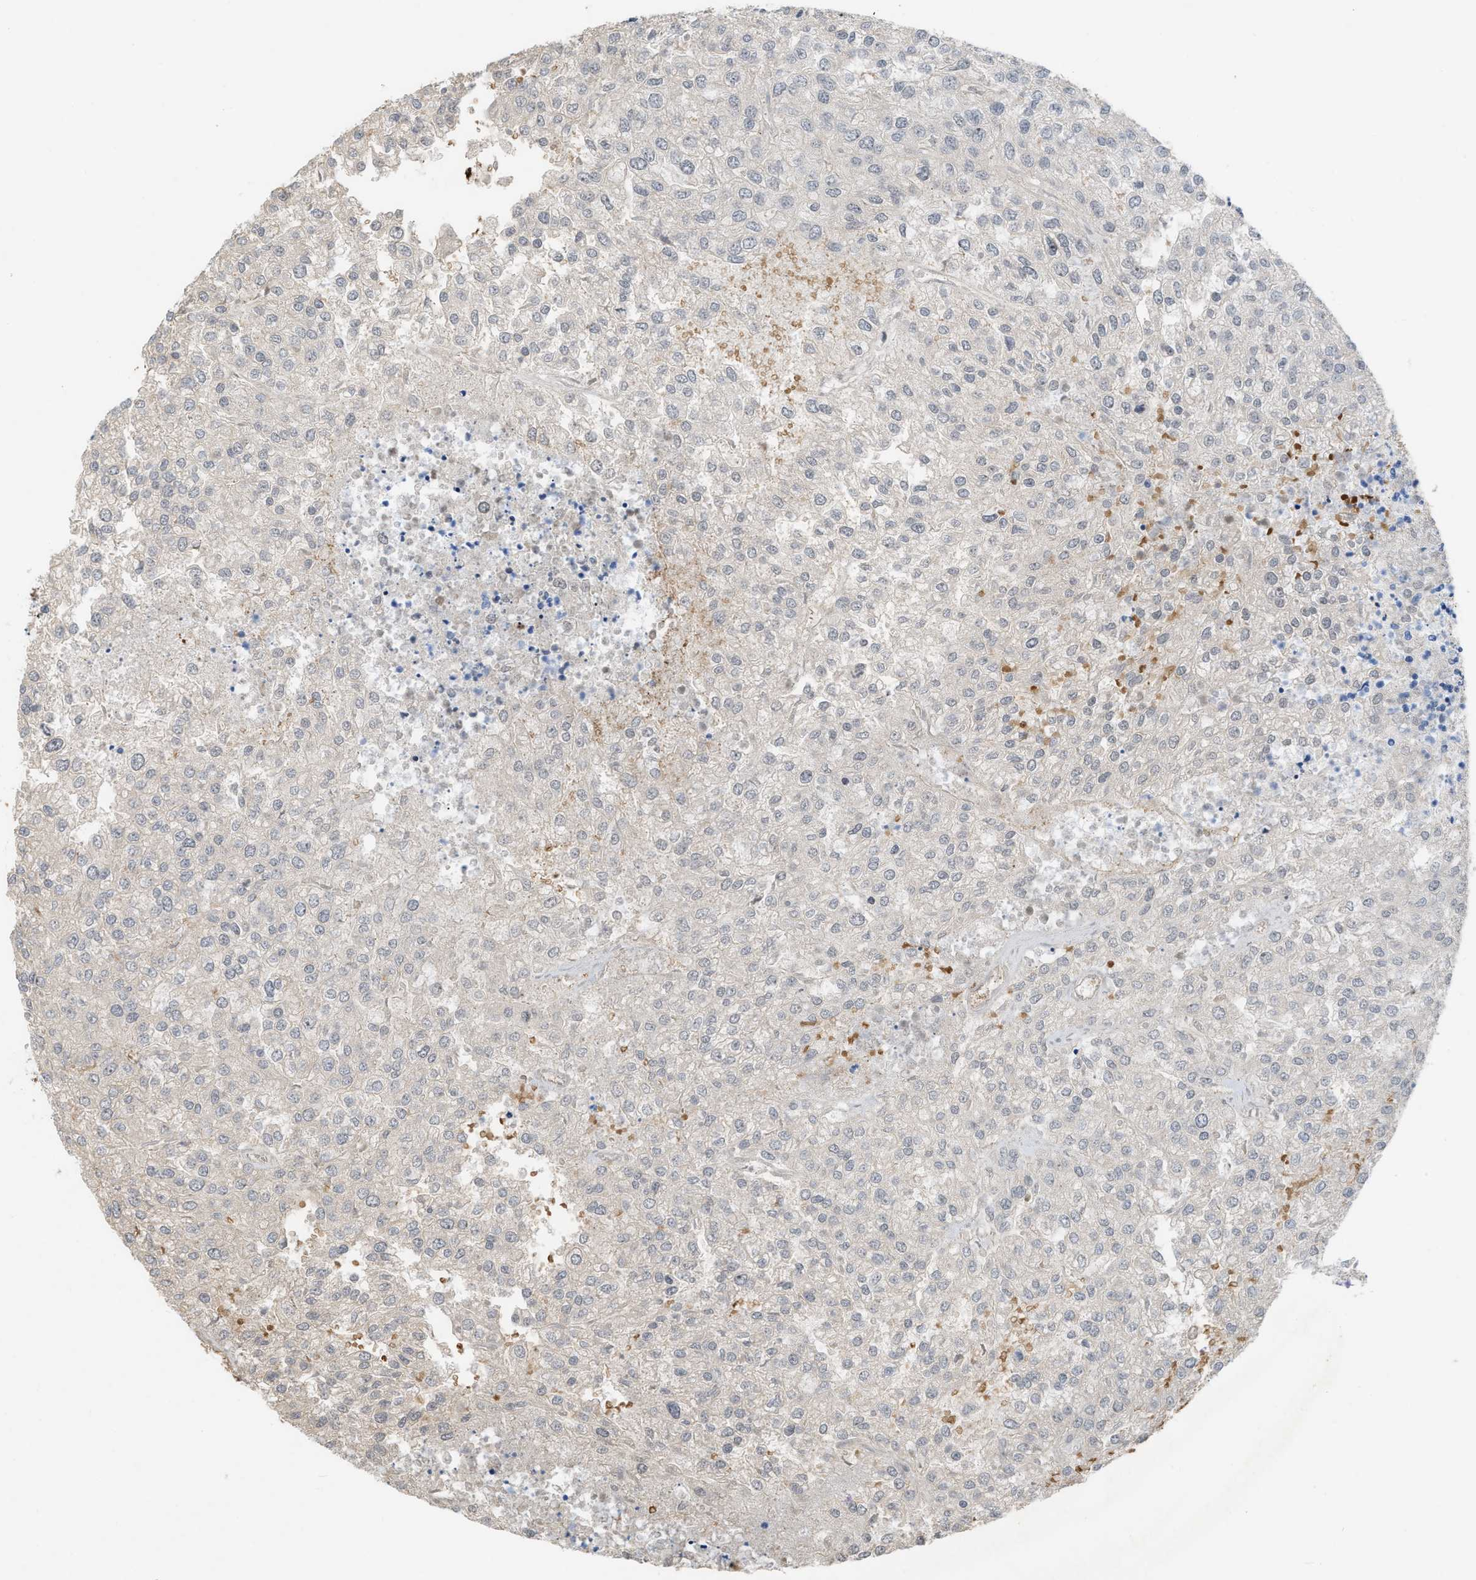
{"staining": {"intensity": "negative", "quantity": "none", "location": "none"}, "tissue": "renal cancer", "cell_type": "Tumor cells", "image_type": "cancer", "snomed": [{"axis": "morphology", "description": "Adenocarcinoma, NOS"}, {"axis": "topography", "description": "Kidney"}], "caption": "An immunohistochemistry micrograph of adenocarcinoma (renal) is shown. There is no staining in tumor cells of adenocarcinoma (renal).", "gene": "POLR1F", "patient": {"sex": "female", "age": 54}}